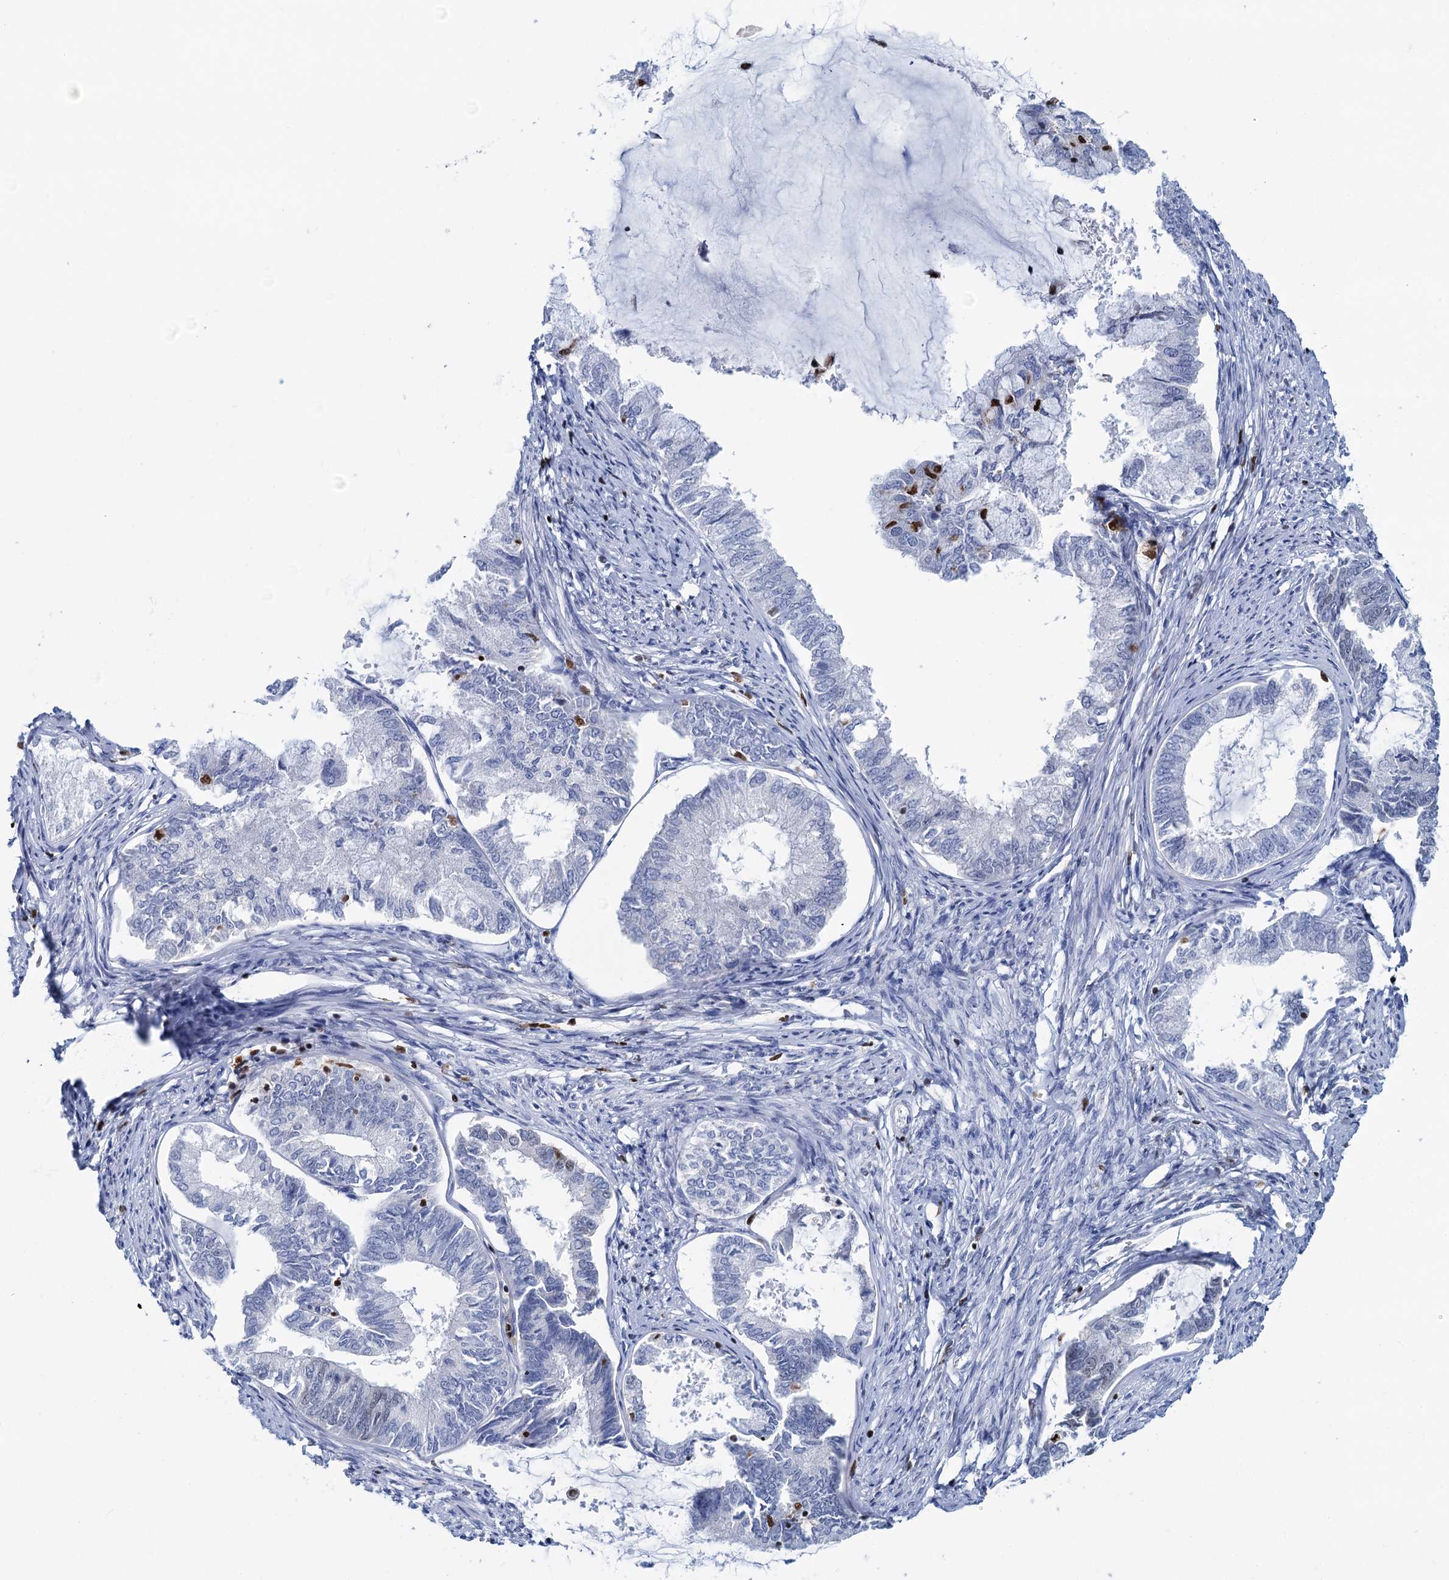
{"staining": {"intensity": "negative", "quantity": "none", "location": "none"}, "tissue": "endometrial cancer", "cell_type": "Tumor cells", "image_type": "cancer", "snomed": [{"axis": "morphology", "description": "Adenocarcinoma, NOS"}, {"axis": "topography", "description": "Endometrium"}], "caption": "DAB immunohistochemical staining of endometrial cancer (adenocarcinoma) displays no significant staining in tumor cells.", "gene": "CELF2", "patient": {"sex": "female", "age": 86}}